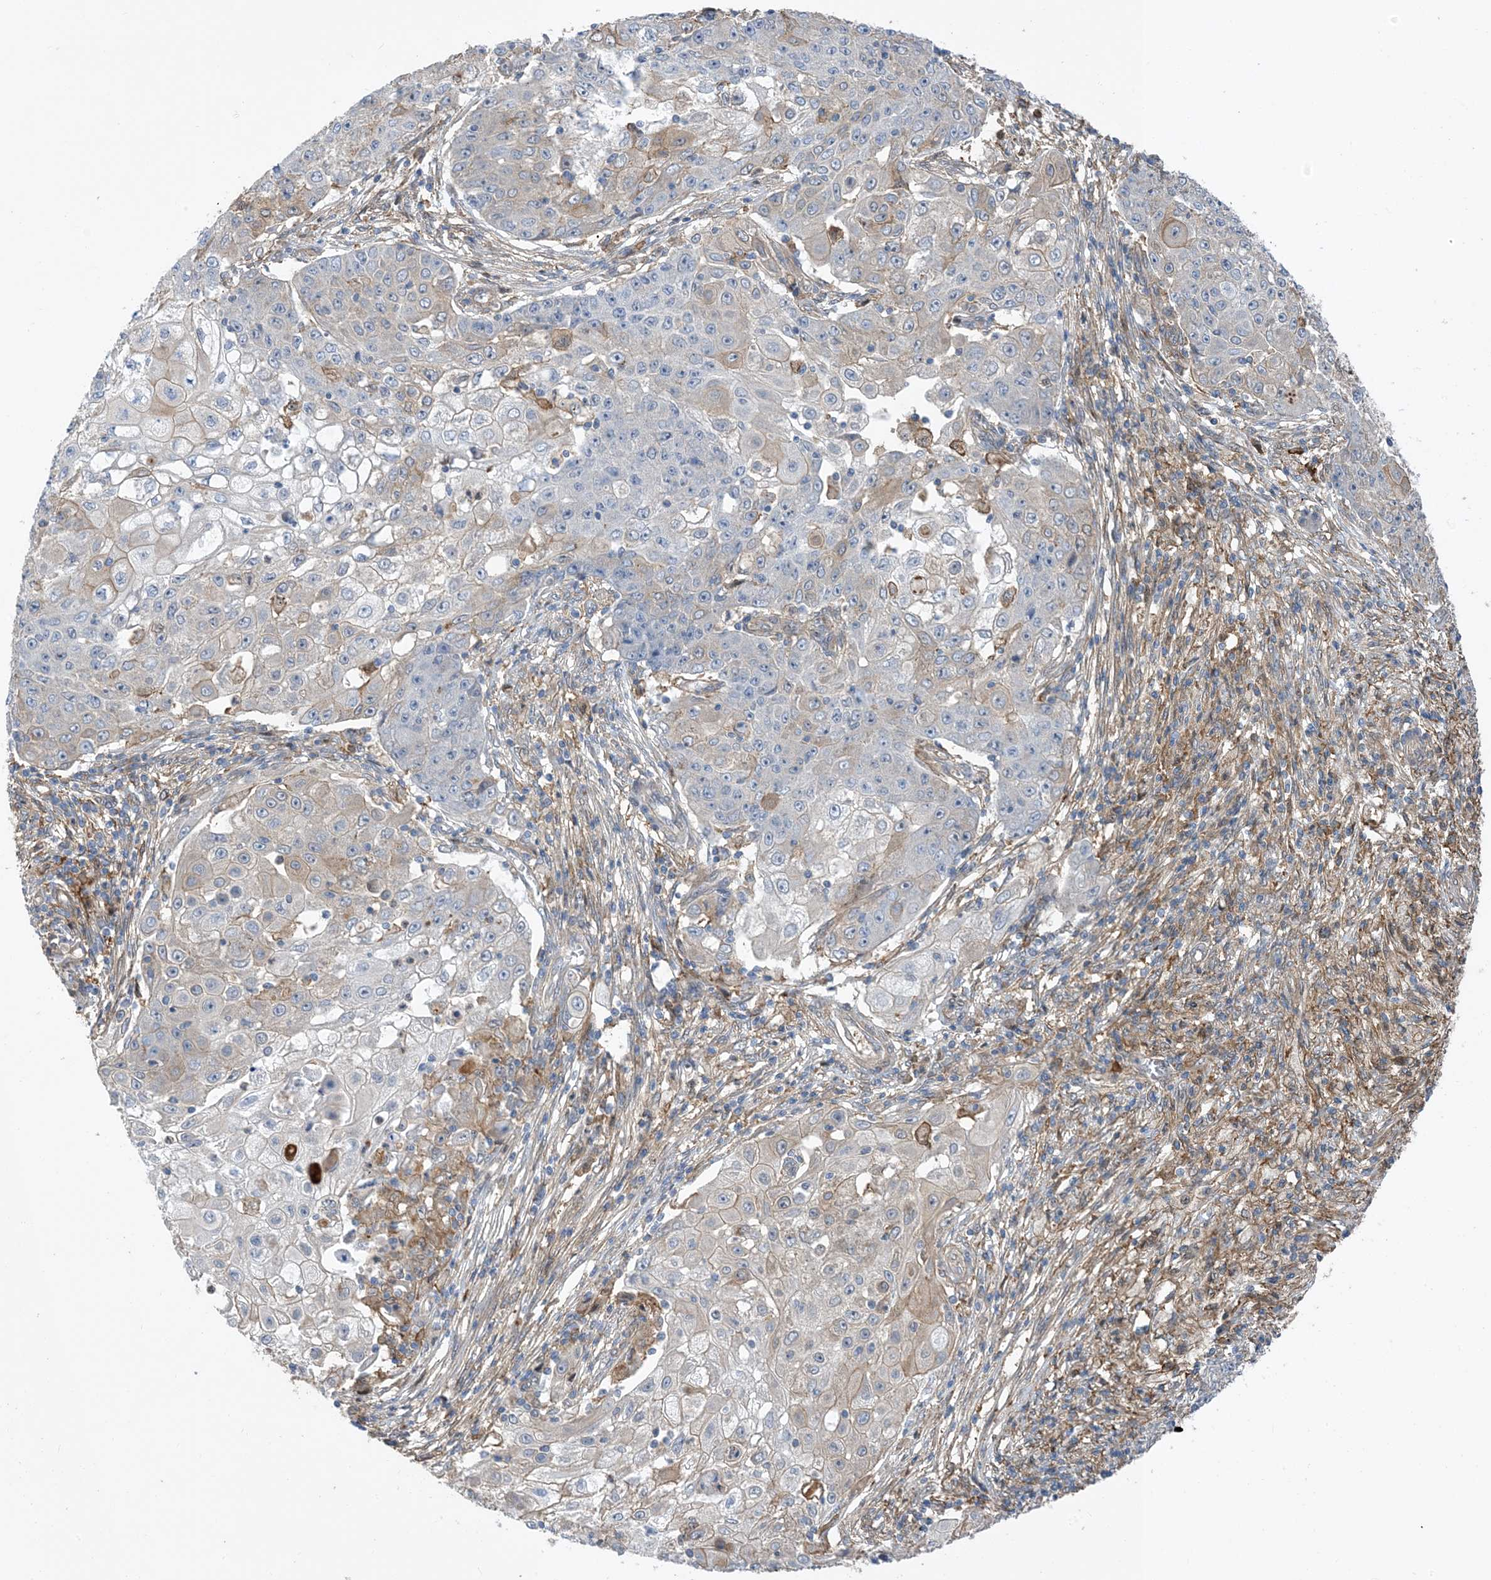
{"staining": {"intensity": "weak", "quantity": "<25%", "location": "cytoplasmic/membranous"}, "tissue": "ovarian cancer", "cell_type": "Tumor cells", "image_type": "cancer", "snomed": [{"axis": "morphology", "description": "Carcinoma, endometroid"}, {"axis": "topography", "description": "Ovary"}], "caption": "IHC micrograph of human ovarian cancer (endometroid carcinoma) stained for a protein (brown), which demonstrates no positivity in tumor cells.", "gene": "HS1BP3", "patient": {"sex": "female", "age": 42}}